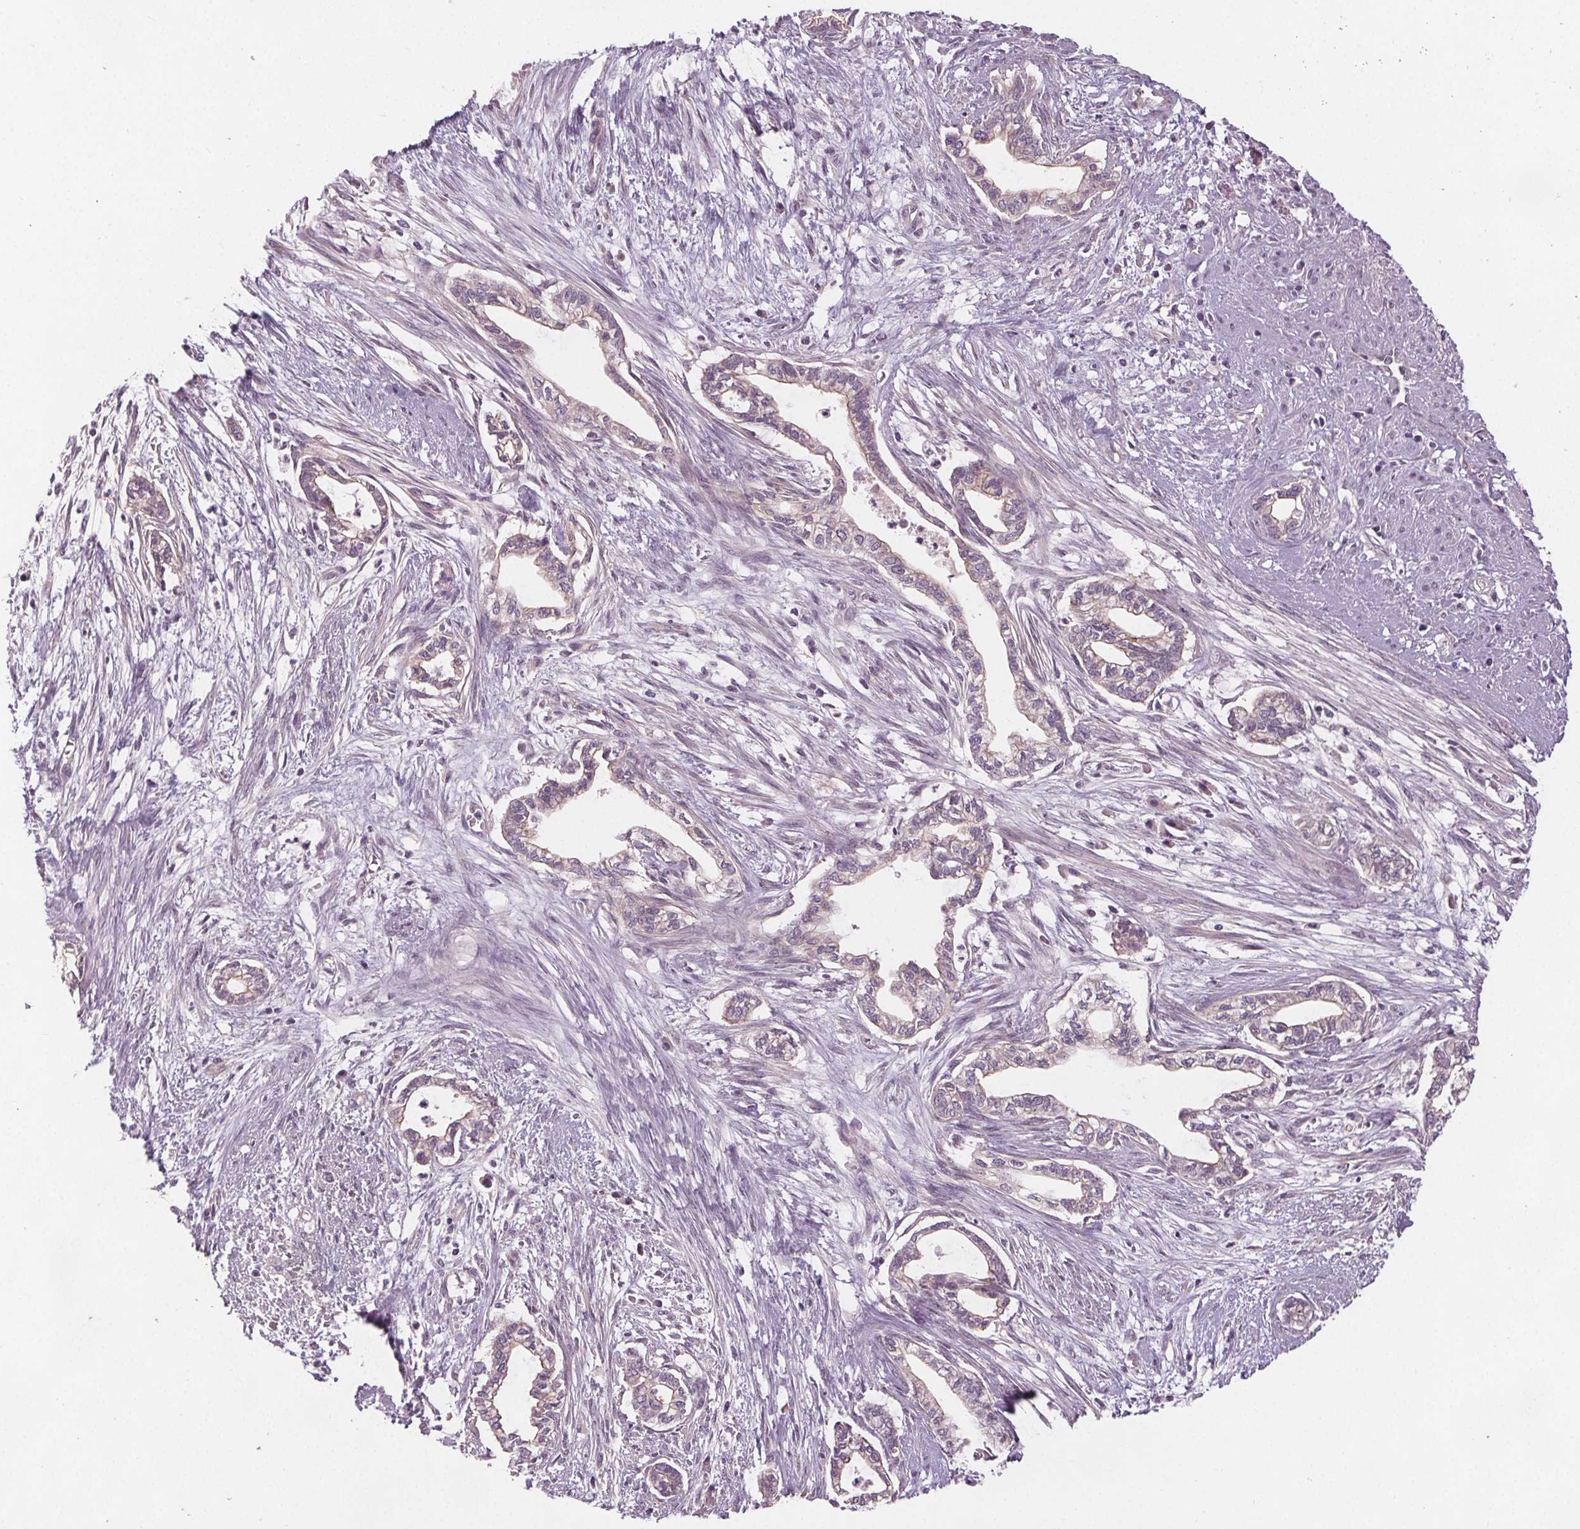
{"staining": {"intensity": "negative", "quantity": "none", "location": "none"}, "tissue": "cervical cancer", "cell_type": "Tumor cells", "image_type": "cancer", "snomed": [{"axis": "morphology", "description": "Adenocarcinoma, NOS"}, {"axis": "topography", "description": "Cervix"}], "caption": "This is an IHC histopathology image of human cervical cancer (adenocarcinoma). There is no positivity in tumor cells.", "gene": "VNN1", "patient": {"sex": "female", "age": 62}}